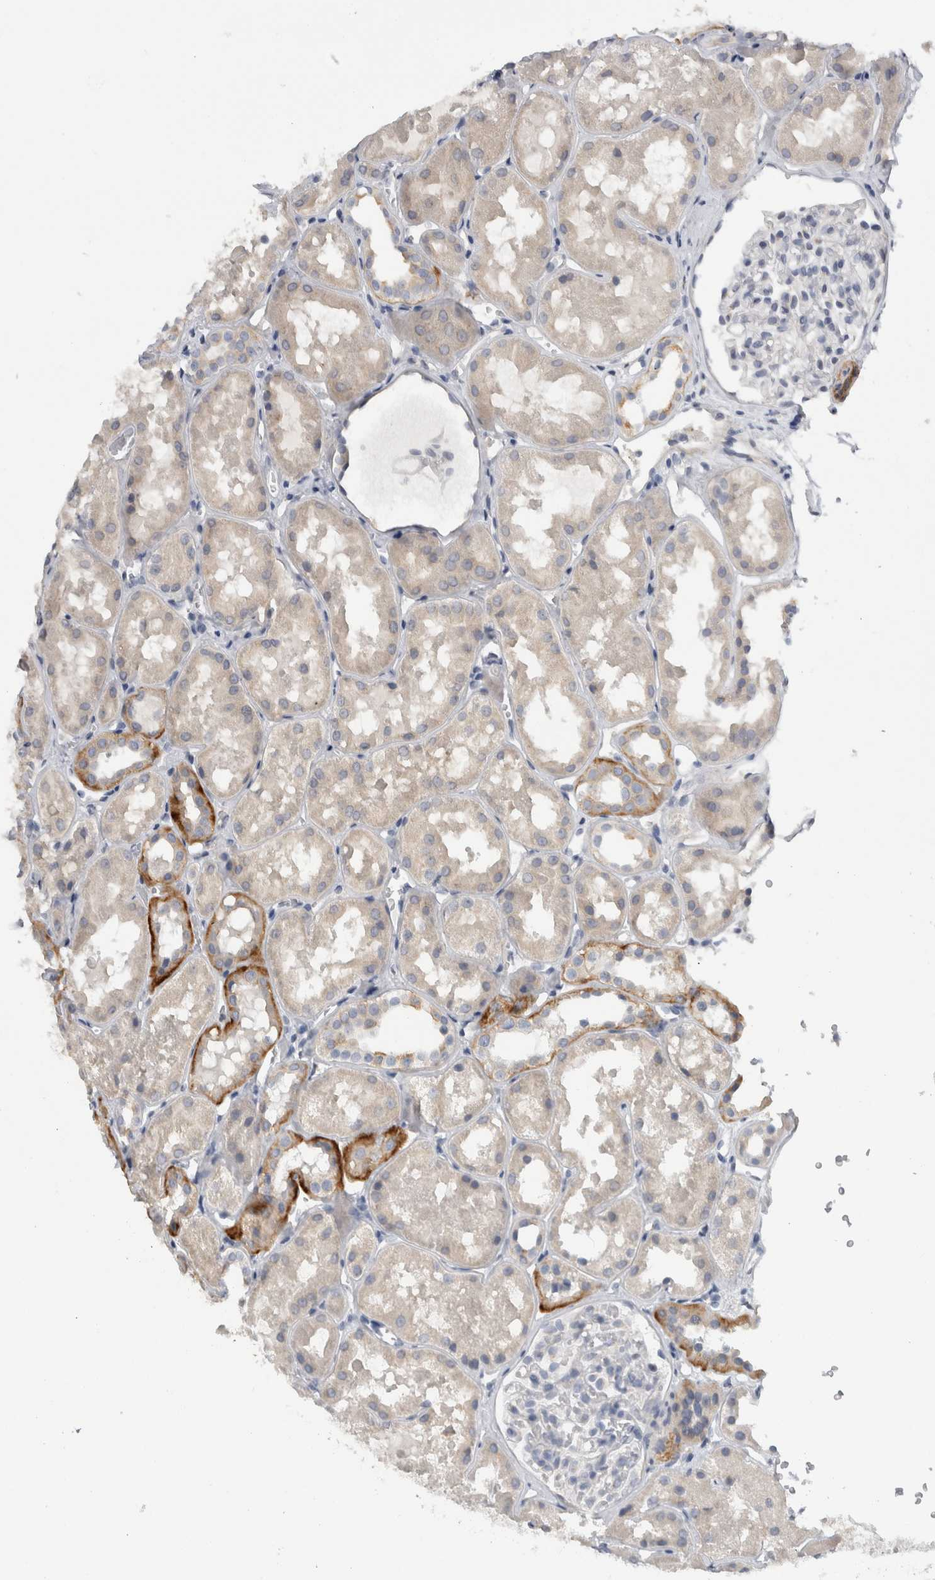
{"staining": {"intensity": "strong", "quantity": "<25%", "location": "cytoplasmic/membranous"}, "tissue": "kidney", "cell_type": "Cells in glomeruli", "image_type": "normal", "snomed": [{"axis": "morphology", "description": "Normal tissue, NOS"}, {"axis": "topography", "description": "Kidney"}], "caption": "Human kidney stained for a protein (brown) shows strong cytoplasmic/membranous positive positivity in approximately <25% of cells in glomeruli.", "gene": "MGAT1", "patient": {"sex": "male", "age": 16}}